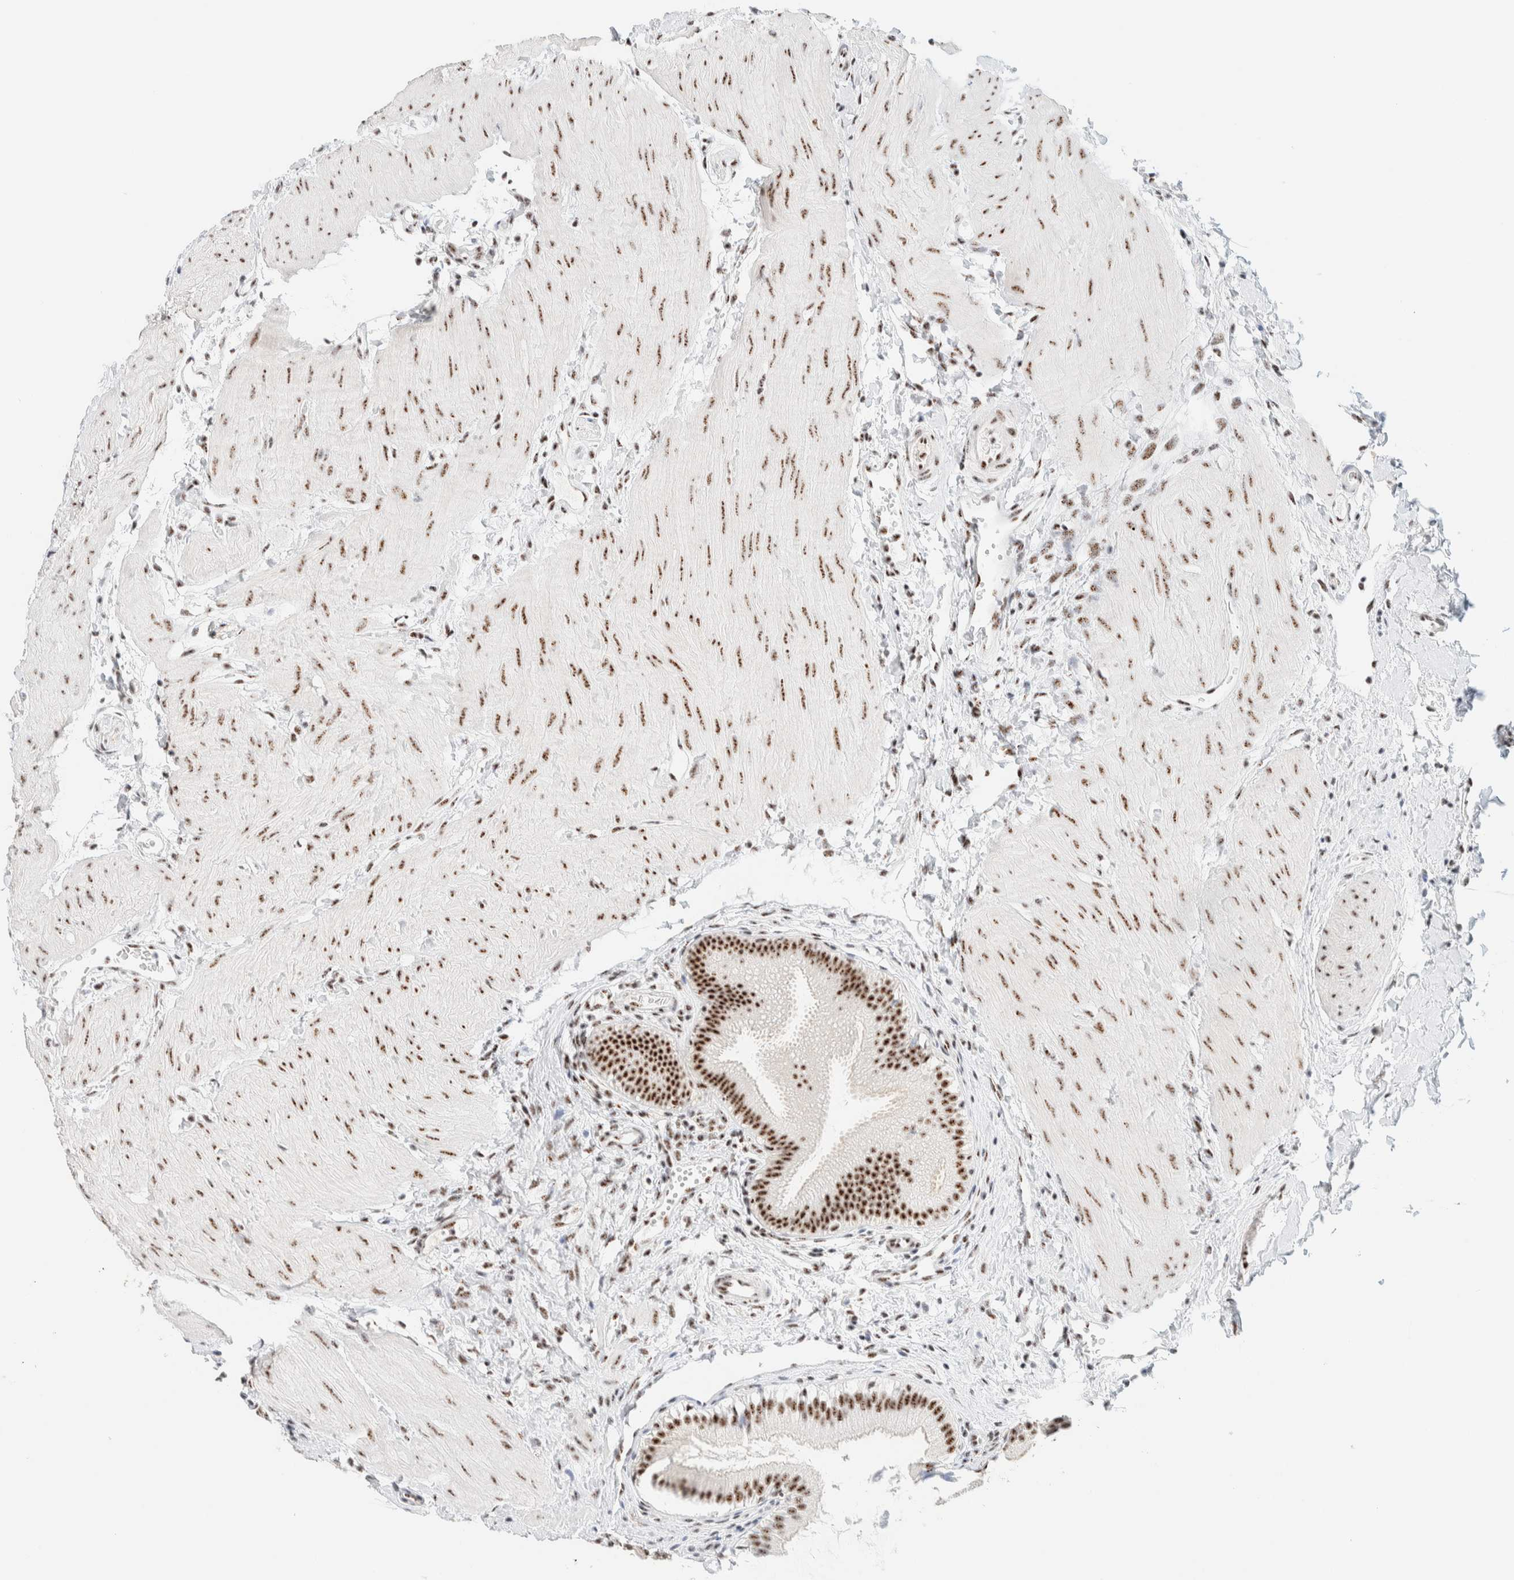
{"staining": {"intensity": "moderate", "quantity": ">75%", "location": "nuclear"}, "tissue": "gallbladder", "cell_type": "Glandular cells", "image_type": "normal", "snomed": [{"axis": "morphology", "description": "Normal tissue, NOS"}, {"axis": "topography", "description": "Gallbladder"}], "caption": "Immunohistochemical staining of normal gallbladder demonstrates moderate nuclear protein positivity in approximately >75% of glandular cells.", "gene": "SON", "patient": {"sex": "female", "age": 26}}